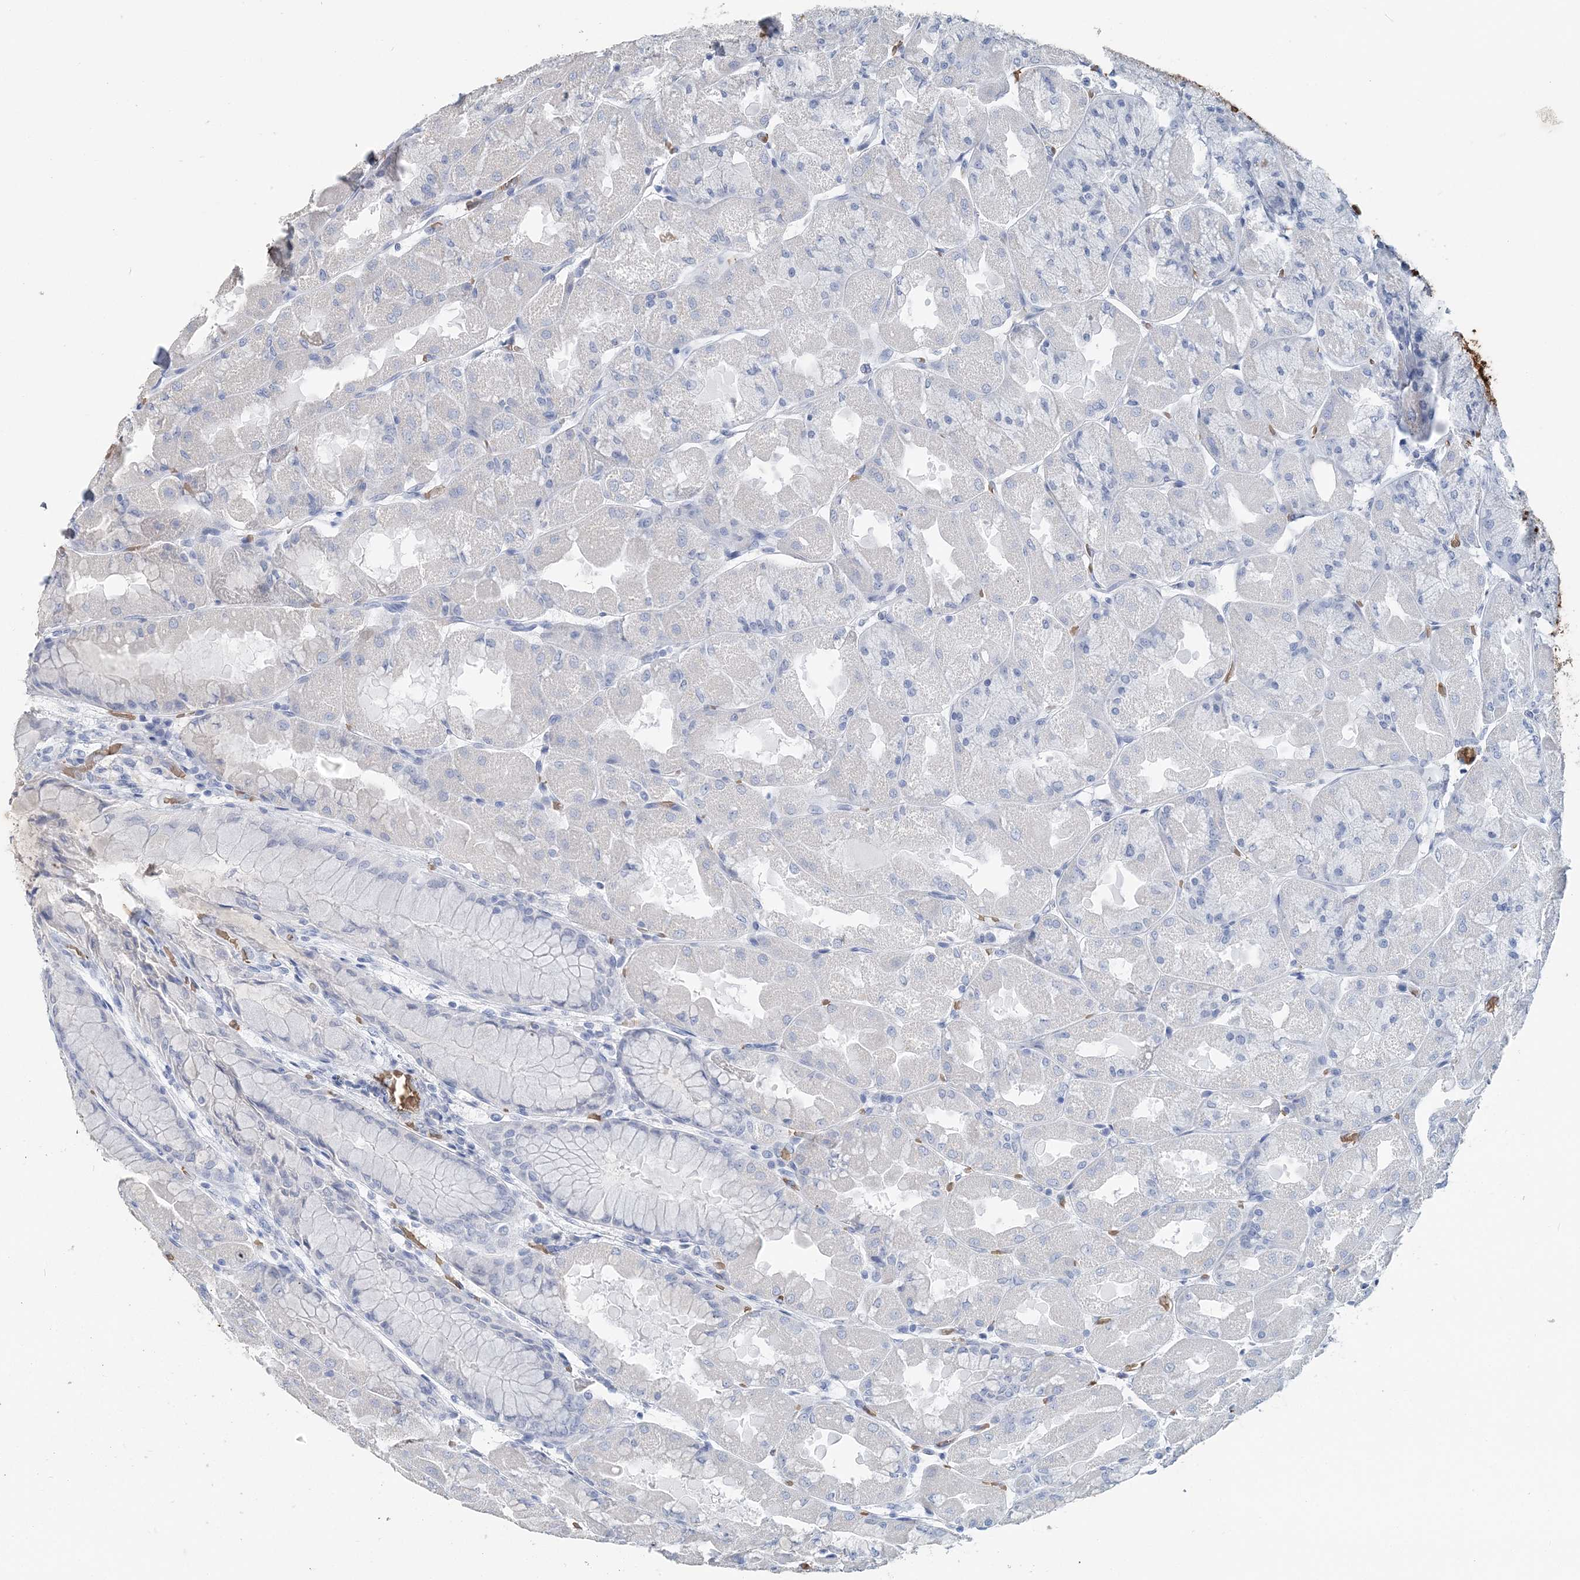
{"staining": {"intensity": "negative", "quantity": "none", "location": "none"}, "tissue": "stomach", "cell_type": "Glandular cells", "image_type": "normal", "snomed": [{"axis": "morphology", "description": "Normal tissue, NOS"}, {"axis": "topography", "description": "Stomach"}], "caption": "This is an IHC image of normal stomach. There is no expression in glandular cells.", "gene": "HBD", "patient": {"sex": "female", "age": 61}}